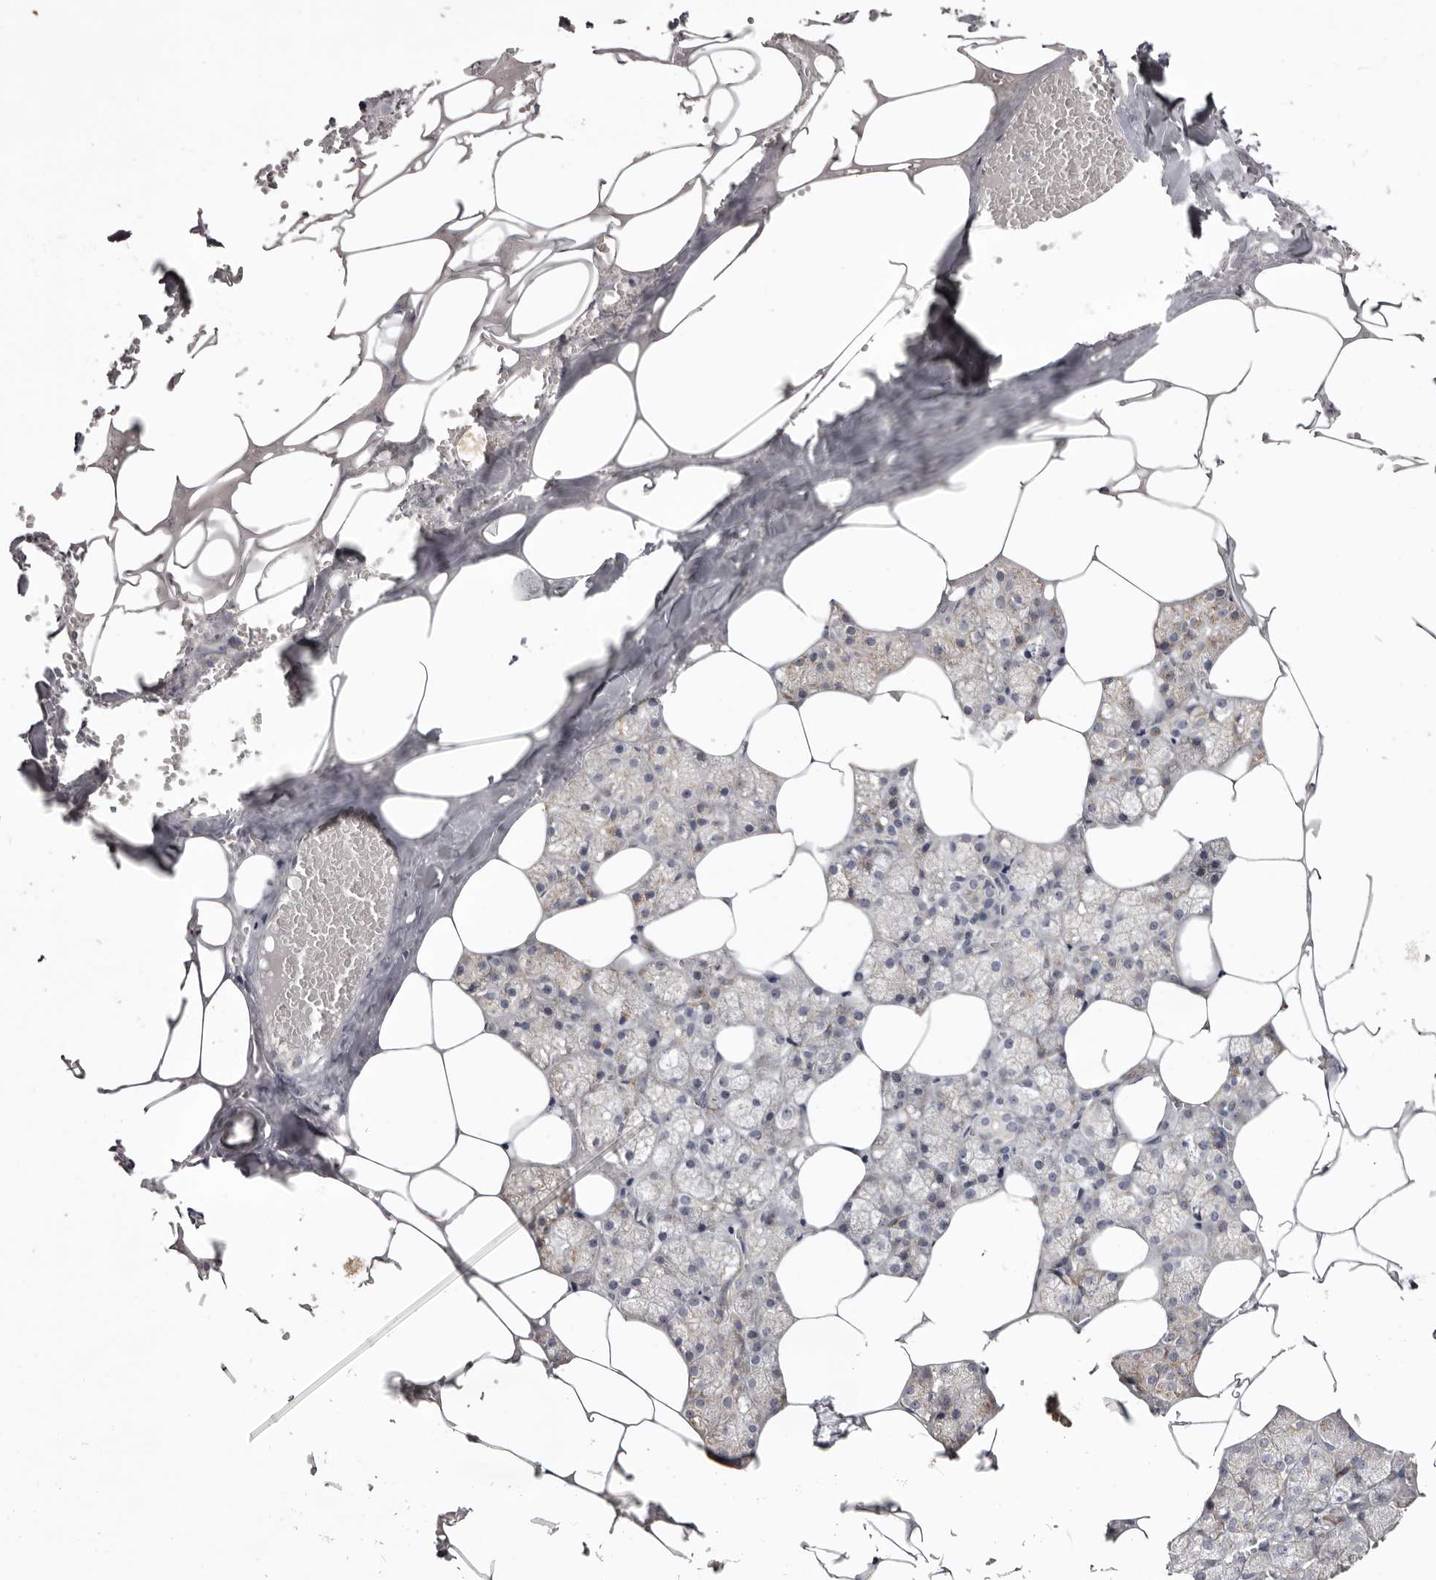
{"staining": {"intensity": "weak", "quantity": "25%-75%", "location": "cytoplasmic/membranous"}, "tissue": "salivary gland", "cell_type": "Glandular cells", "image_type": "normal", "snomed": [{"axis": "morphology", "description": "Normal tissue, NOS"}, {"axis": "topography", "description": "Salivary gland"}], "caption": "Approximately 25%-75% of glandular cells in unremarkable human salivary gland display weak cytoplasmic/membranous protein positivity as visualized by brown immunohistochemical staining.", "gene": "CASQ1", "patient": {"sex": "male", "age": 62}}